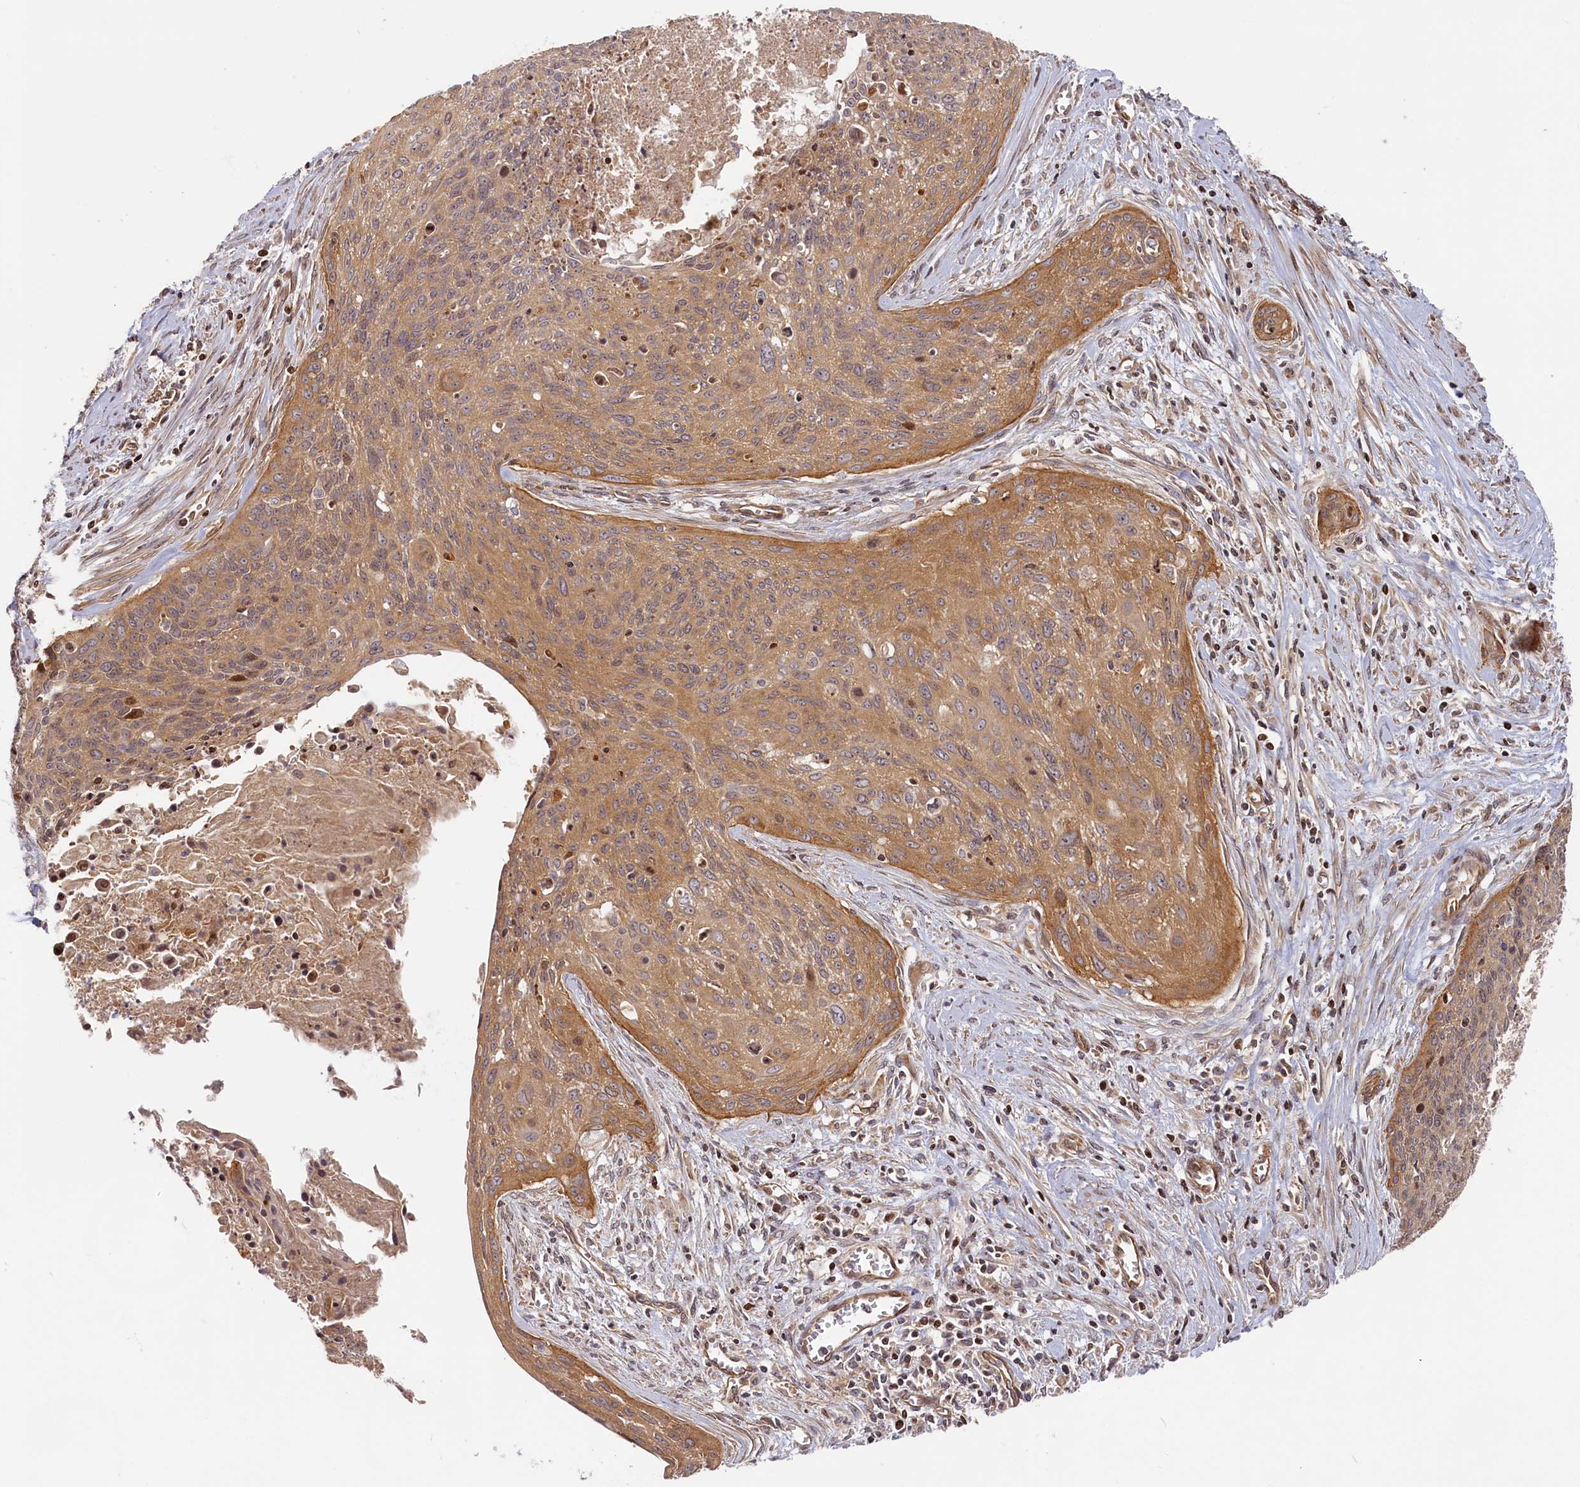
{"staining": {"intensity": "weak", "quantity": ">75%", "location": "cytoplasmic/membranous"}, "tissue": "cervical cancer", "cell_type": "Tumor cells", "image_type": "cancer", "snomed": [{"axis": "morphology", "description": "Squamous cell carcinoma, NOS"}, {"axis": "topography", "description": "Cervix"}], "caption": "Immunohistochemical staining of human cervical squamous cell carcinoma shows low levels of weak cytoplasmic/membranous protein staining in about >75% of tumor cells. Using DAB (brown) and hematoxylin (blue) stains, captured at high magnification using brightfield microscopy.", "gene": "CEP44", "patient": {"sex": "female", "age": 55}}